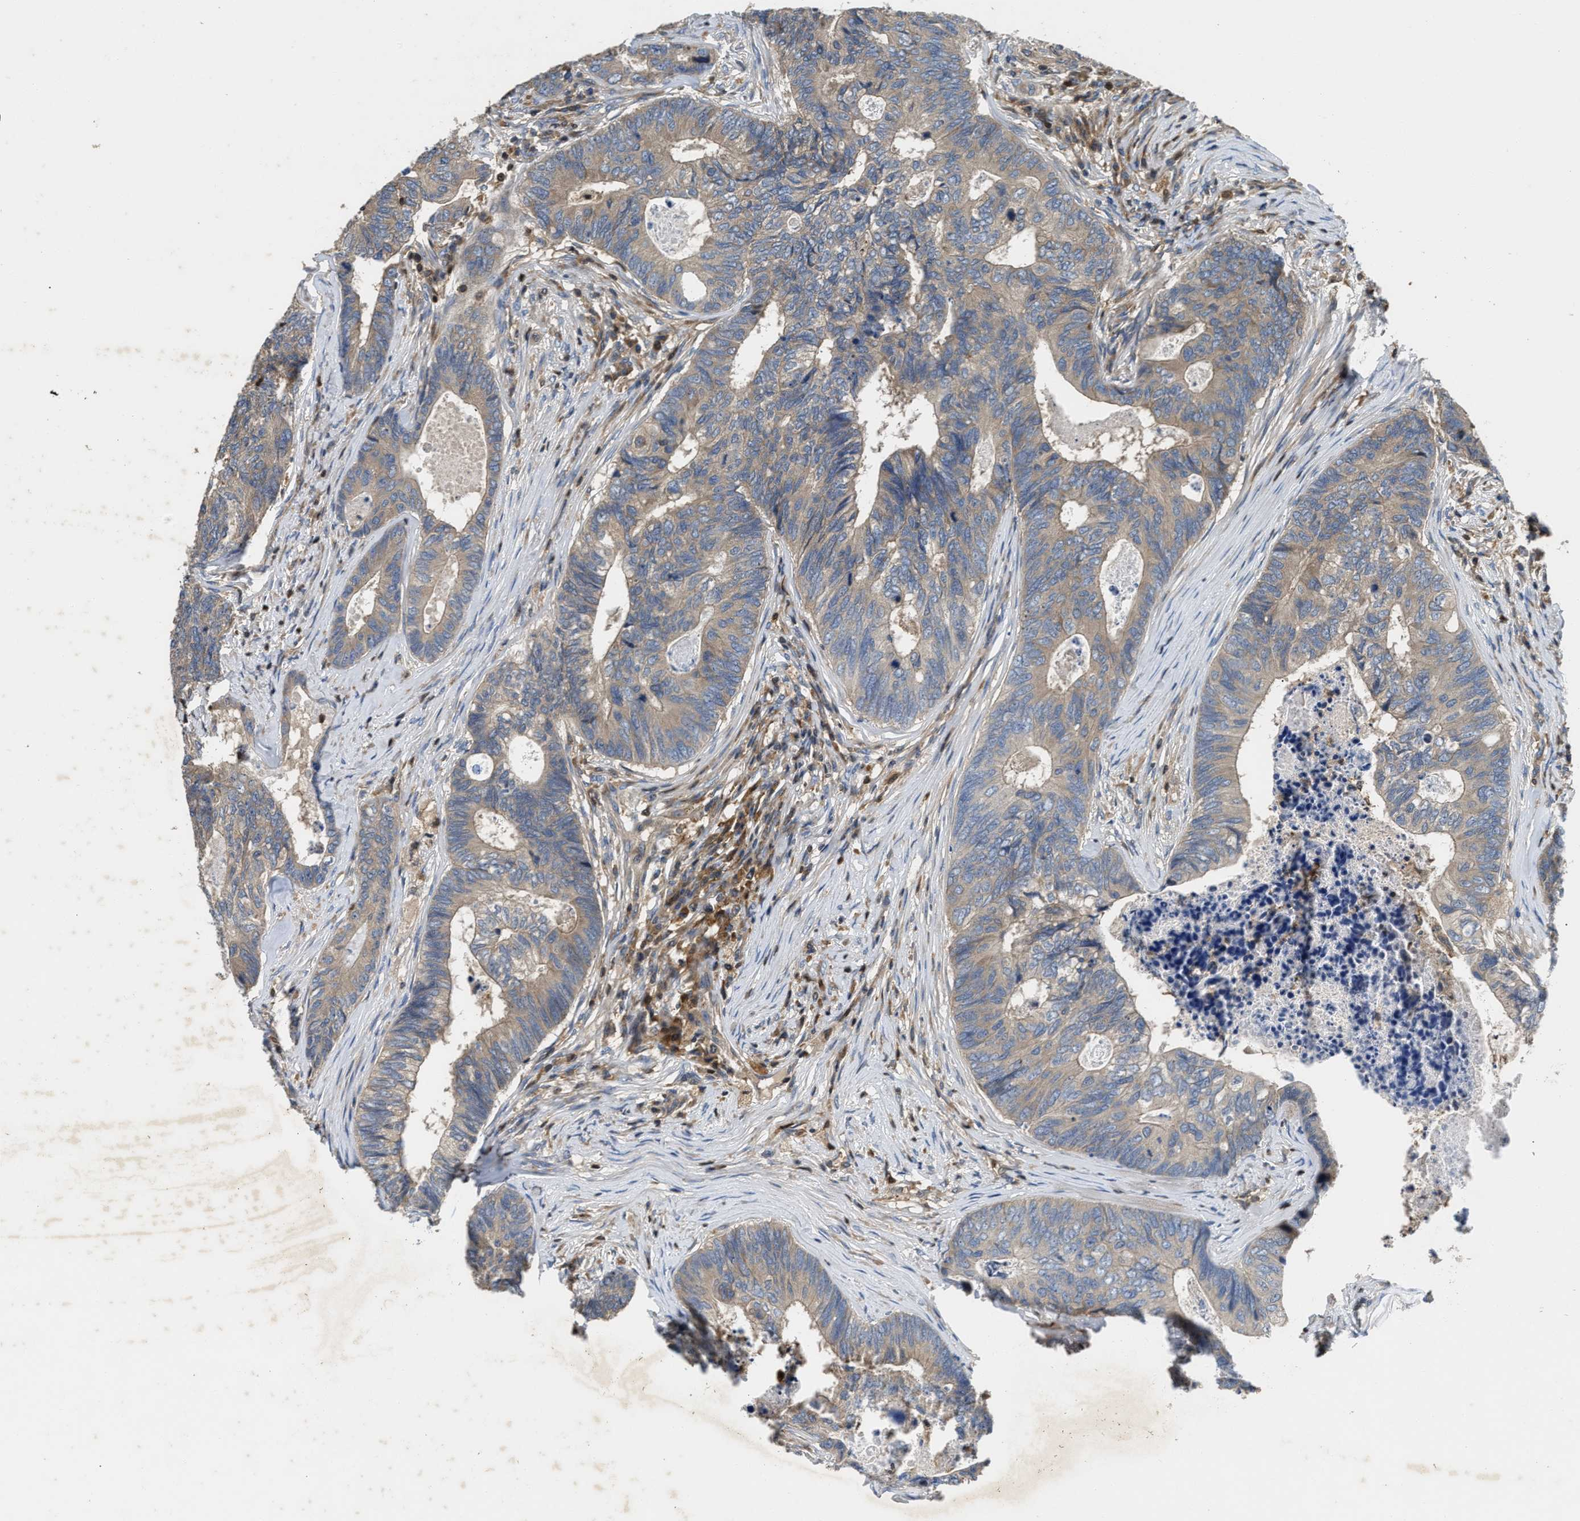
{"staining": {"intensity": "weak", "quantity": "<25%", "location": "cytoplasmic/membranous"}, "tissue": "colorectal cancer", "cell_type": "Tumor cells", "image_type": "cancer", "snomed": [{"axis": "morphology", "description": "Adenocarcinoma, NOS"}, {"axis": "topography", "description": "Colon"}], "caption": "The image shows no staining of tumor cells in colorectal cancer (adenocarcinoma).", "gene": "OSTF1", "patient": {"sex": "female", "age": 67}}